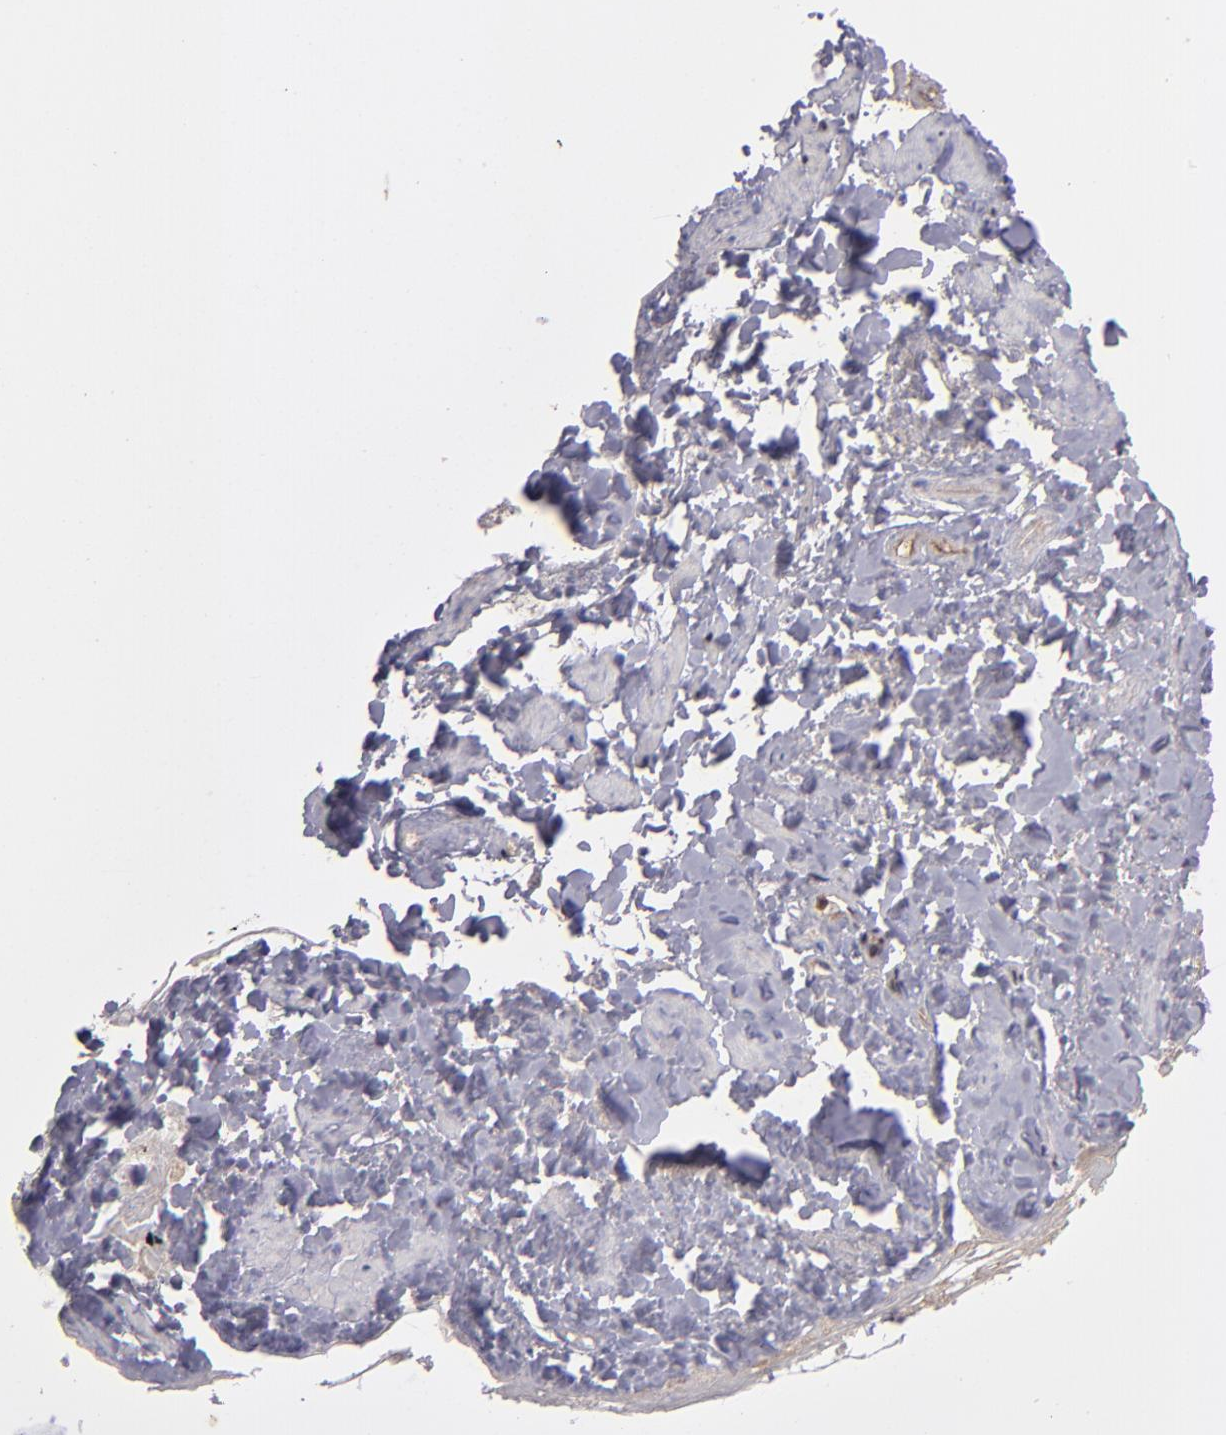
{"staining": {"intensity": "moderate", "quantity": ">75%", "location": "nuclear"}, "tissue": "vagina", "cell_type": "Squamous epithelial cells", "image_type": "normal", "snomed": [{"axis": "morphology", "description": "Normal tissue, NOS"}, {"axis": "topography", "description": "Vagina"}], "caption": "Moderate nuclear positivity is present in approximately >75% of squamous epithelial cells in unremarkable vagina. The protein is shown in brown color, while the nuclei are stained blue.", "gene": "ABHD12B", "patient": {"sex": "female", "age": 55}}